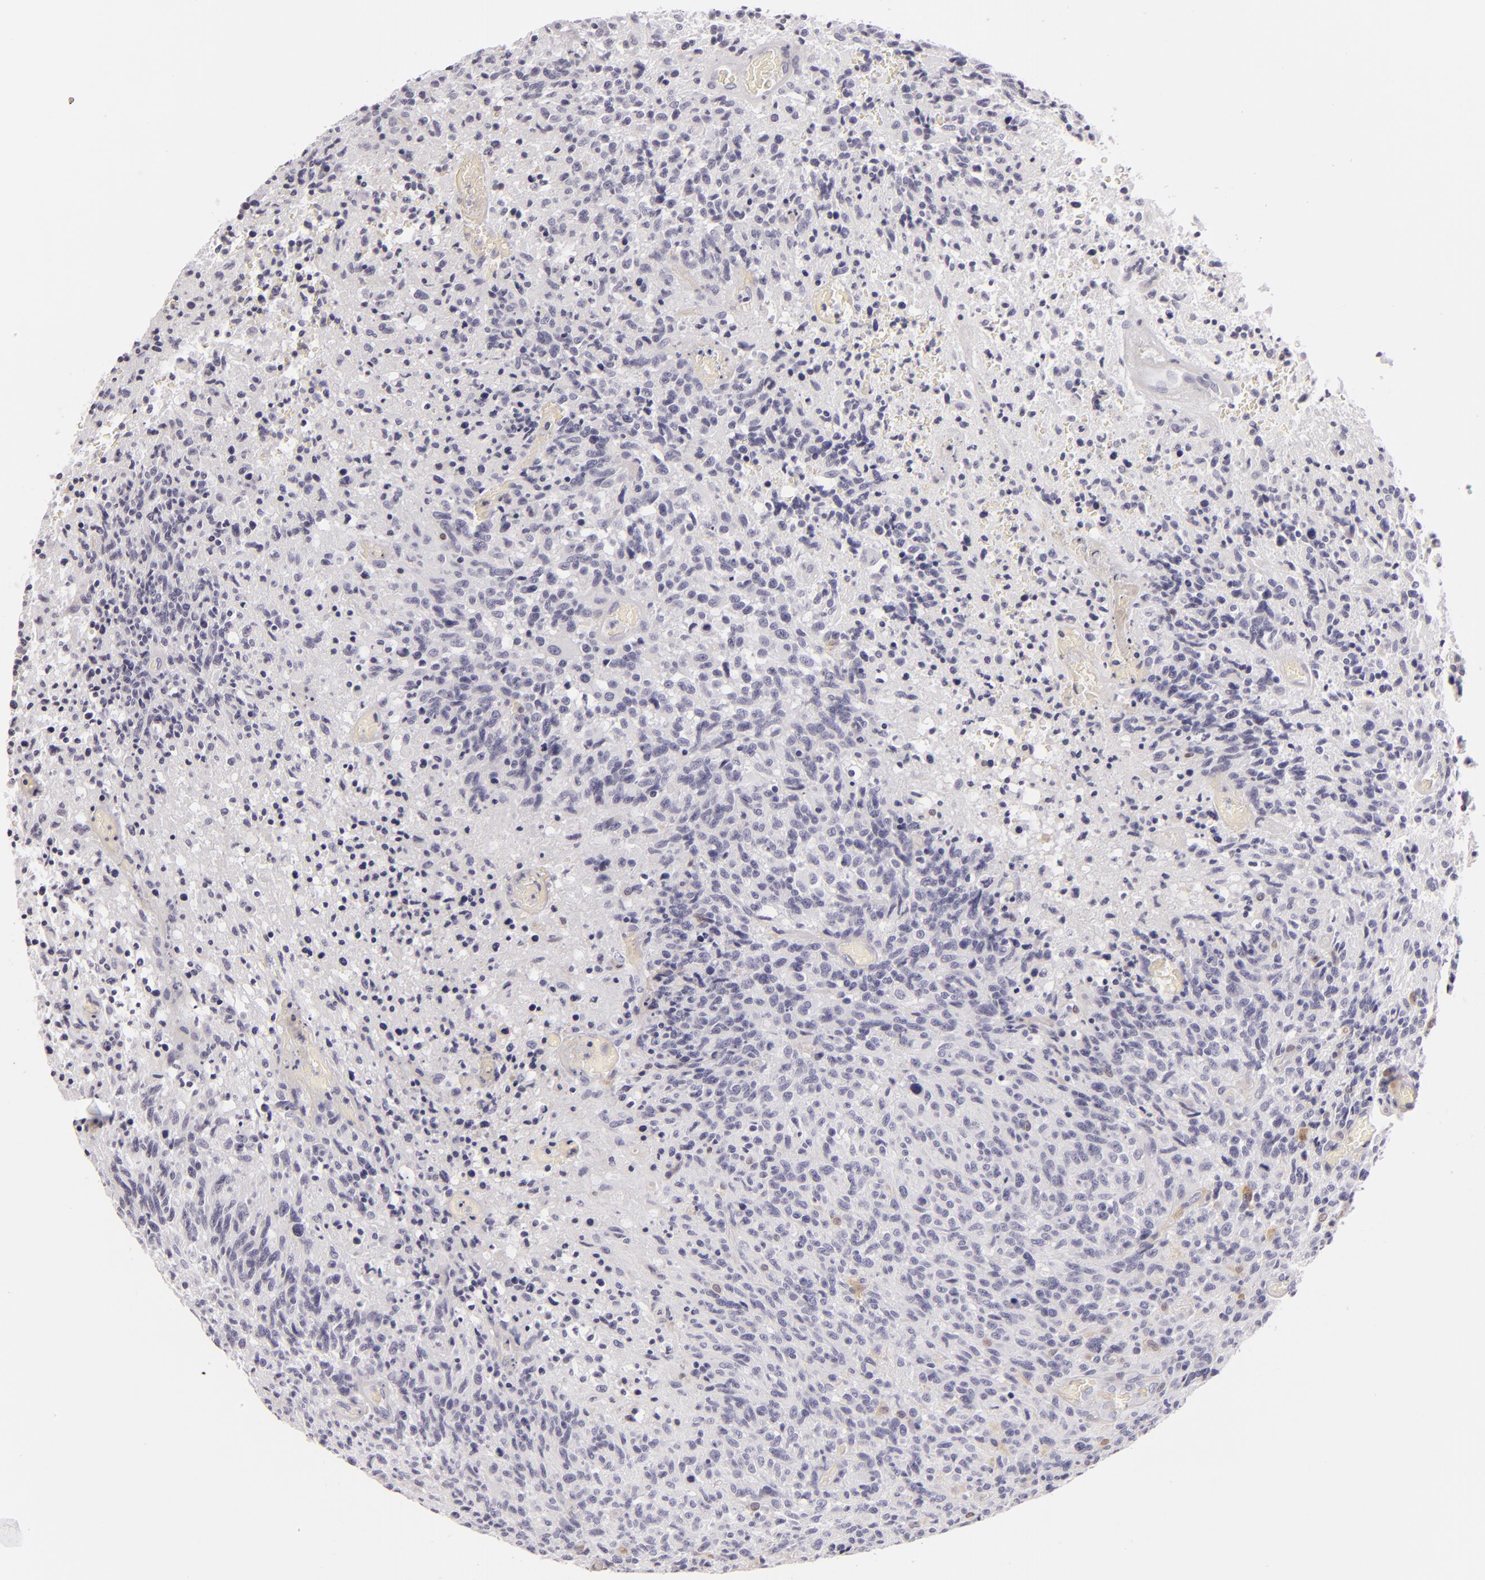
{"staining": {"intensity": "negative", "quantity": "none", "location": "none"}, "tissue": "glioma", "cell_type": "Tumor cells", "image_type": "cancer", "snomed": [{"axis": "morphology", "description": "Glioma, malignant, High grade"}, {"axis": "topography", "description": "Brain"}], "caption": "Tumor cells are negative for protein expression in human high-grade glioma (malignant).", "gene": "F13A1", "patient": {"sex": "male", "age": 36}}